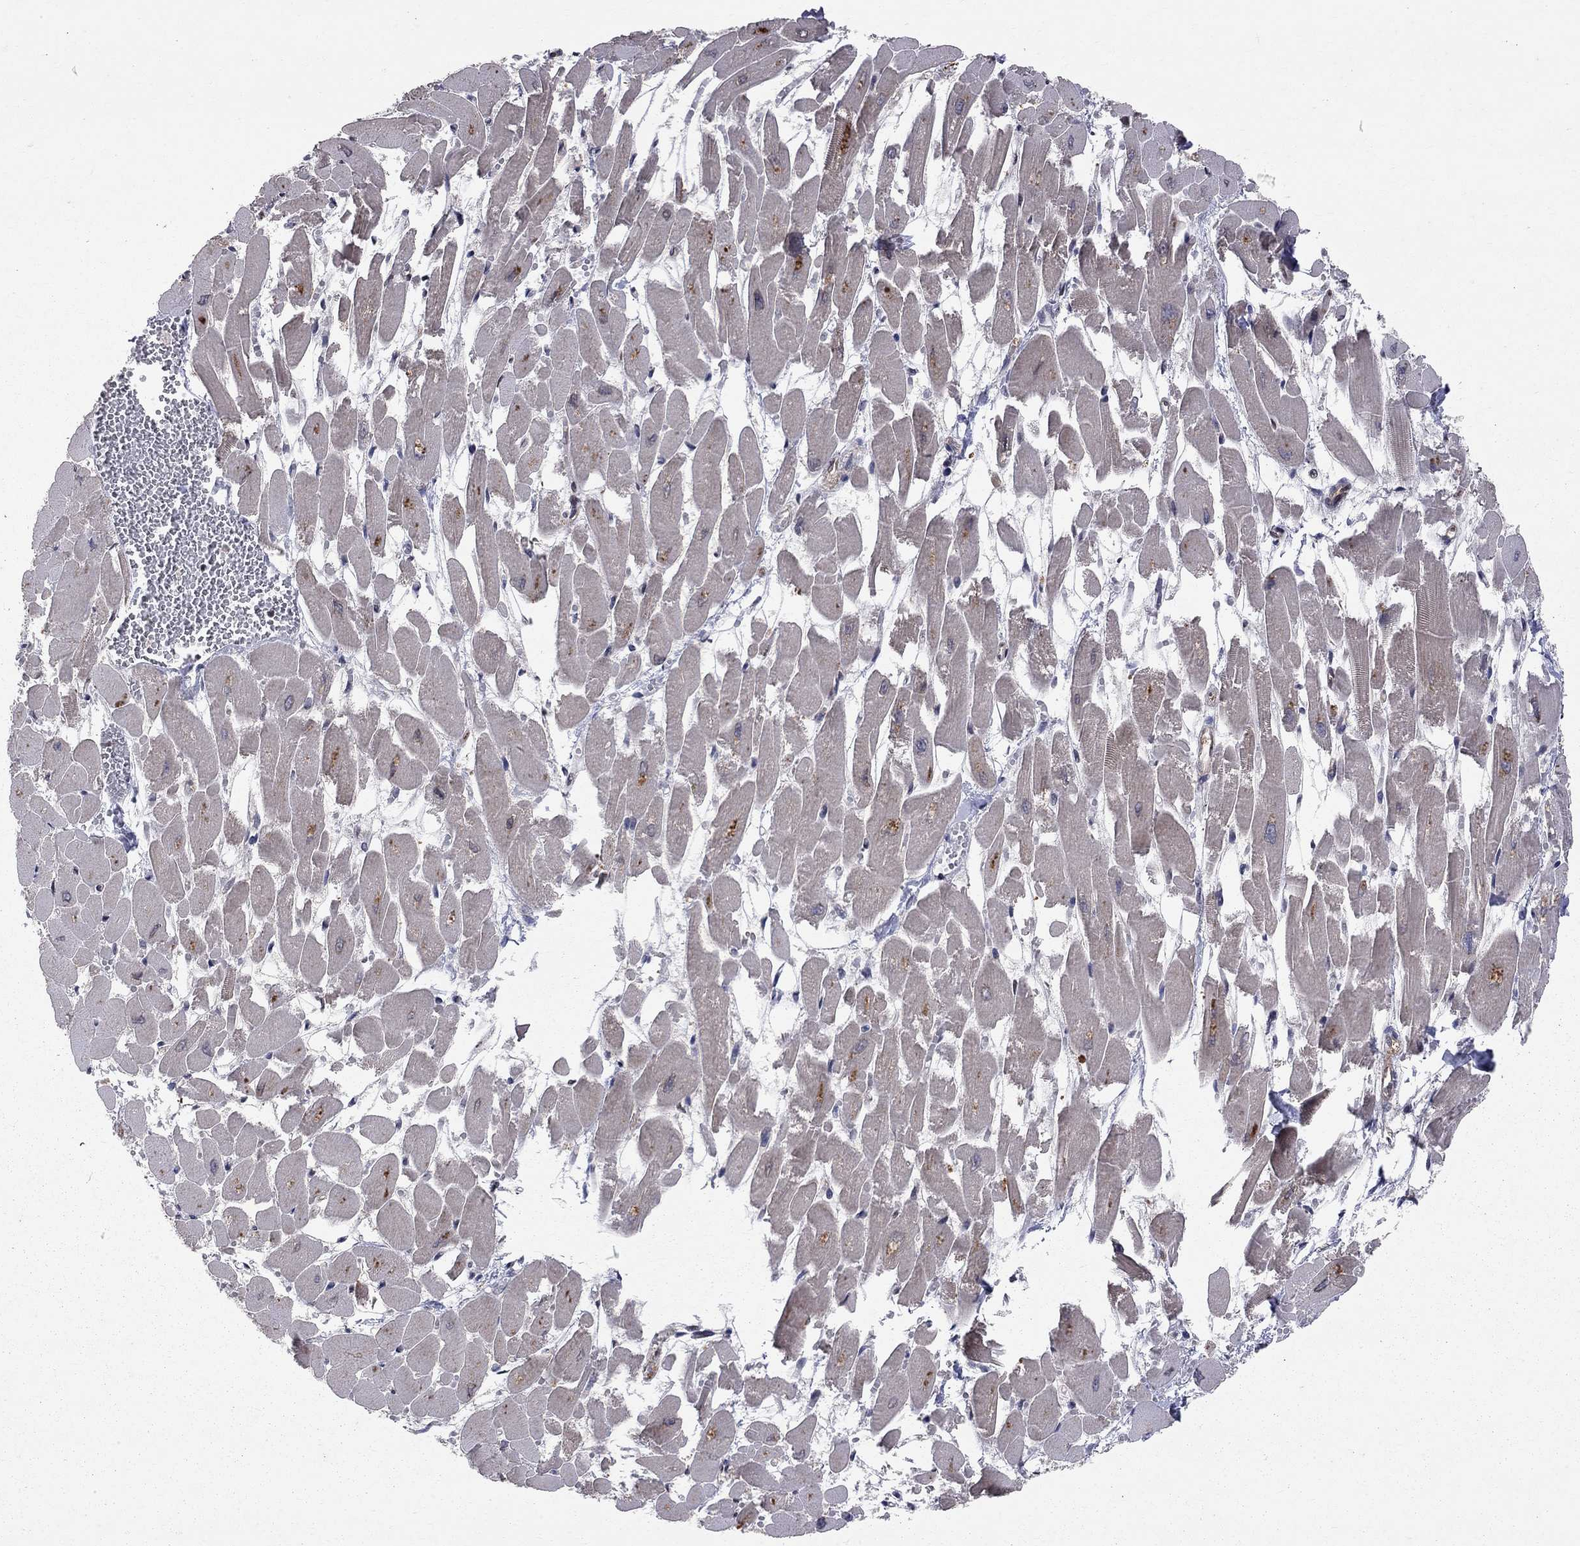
{"staining": {"intensity": "weak", "quantity": "25%-75%", "location": "nuclear"}, "tissue": "heart muscle", "cell_type": "Cardiomyocytes", "image_type": "normal", "snomed": [{"axis": "morphology", "description": "Normal tissue, NOS"}, {"axis": "topography", "description": "Heart"}], "caption": "Cardiomyocytes reveal weak nuclear positivity in approximately 25%-75% of cells in unremarkable heart muscle.", "gene": "SAP30L", "patient": {"sex": "female", "age": 52}}